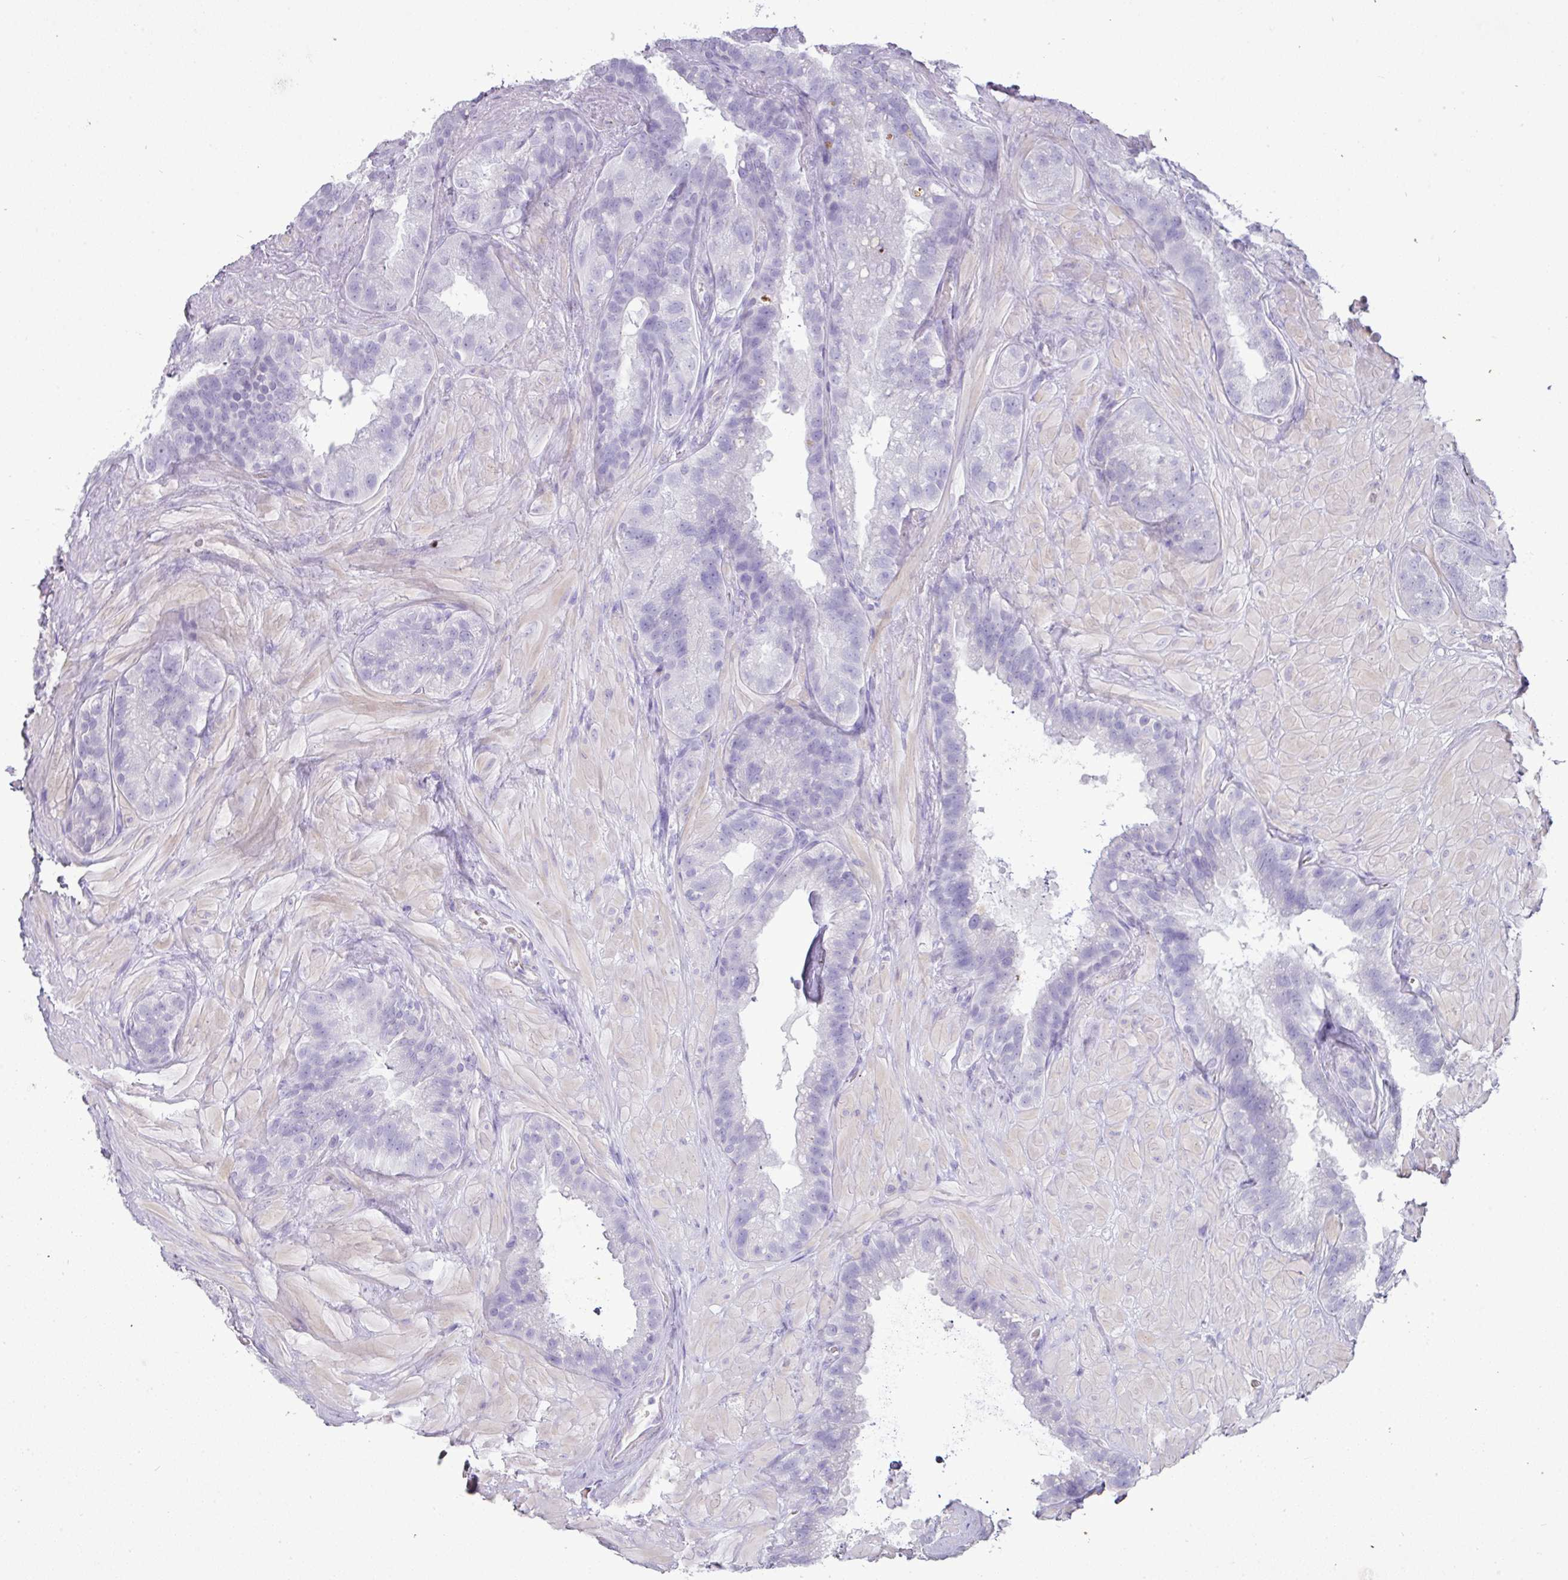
{"staining": {"intensity": "negative", "quantity": "none", "location": "none"}, "tissue": "seminal vesicle", "cell_type": "Glandular cells", "image_type": "normal", "snomed": [{"axis": "morphology", "description": "Normal tissue, NOS"}, {"axis": "topography", "description": "Seminal veicle"}, {"axis": "topography", "description": "Peripheral nerve tissue"}], "caption": "Immunohistochemistry photomicrograph of unremarkable human seminal vesicle stained for a protein (brown), which displays no positivity in glandular cells.", "gene": "GSTA1", "patient": {"sex": "male", "age": 76}}